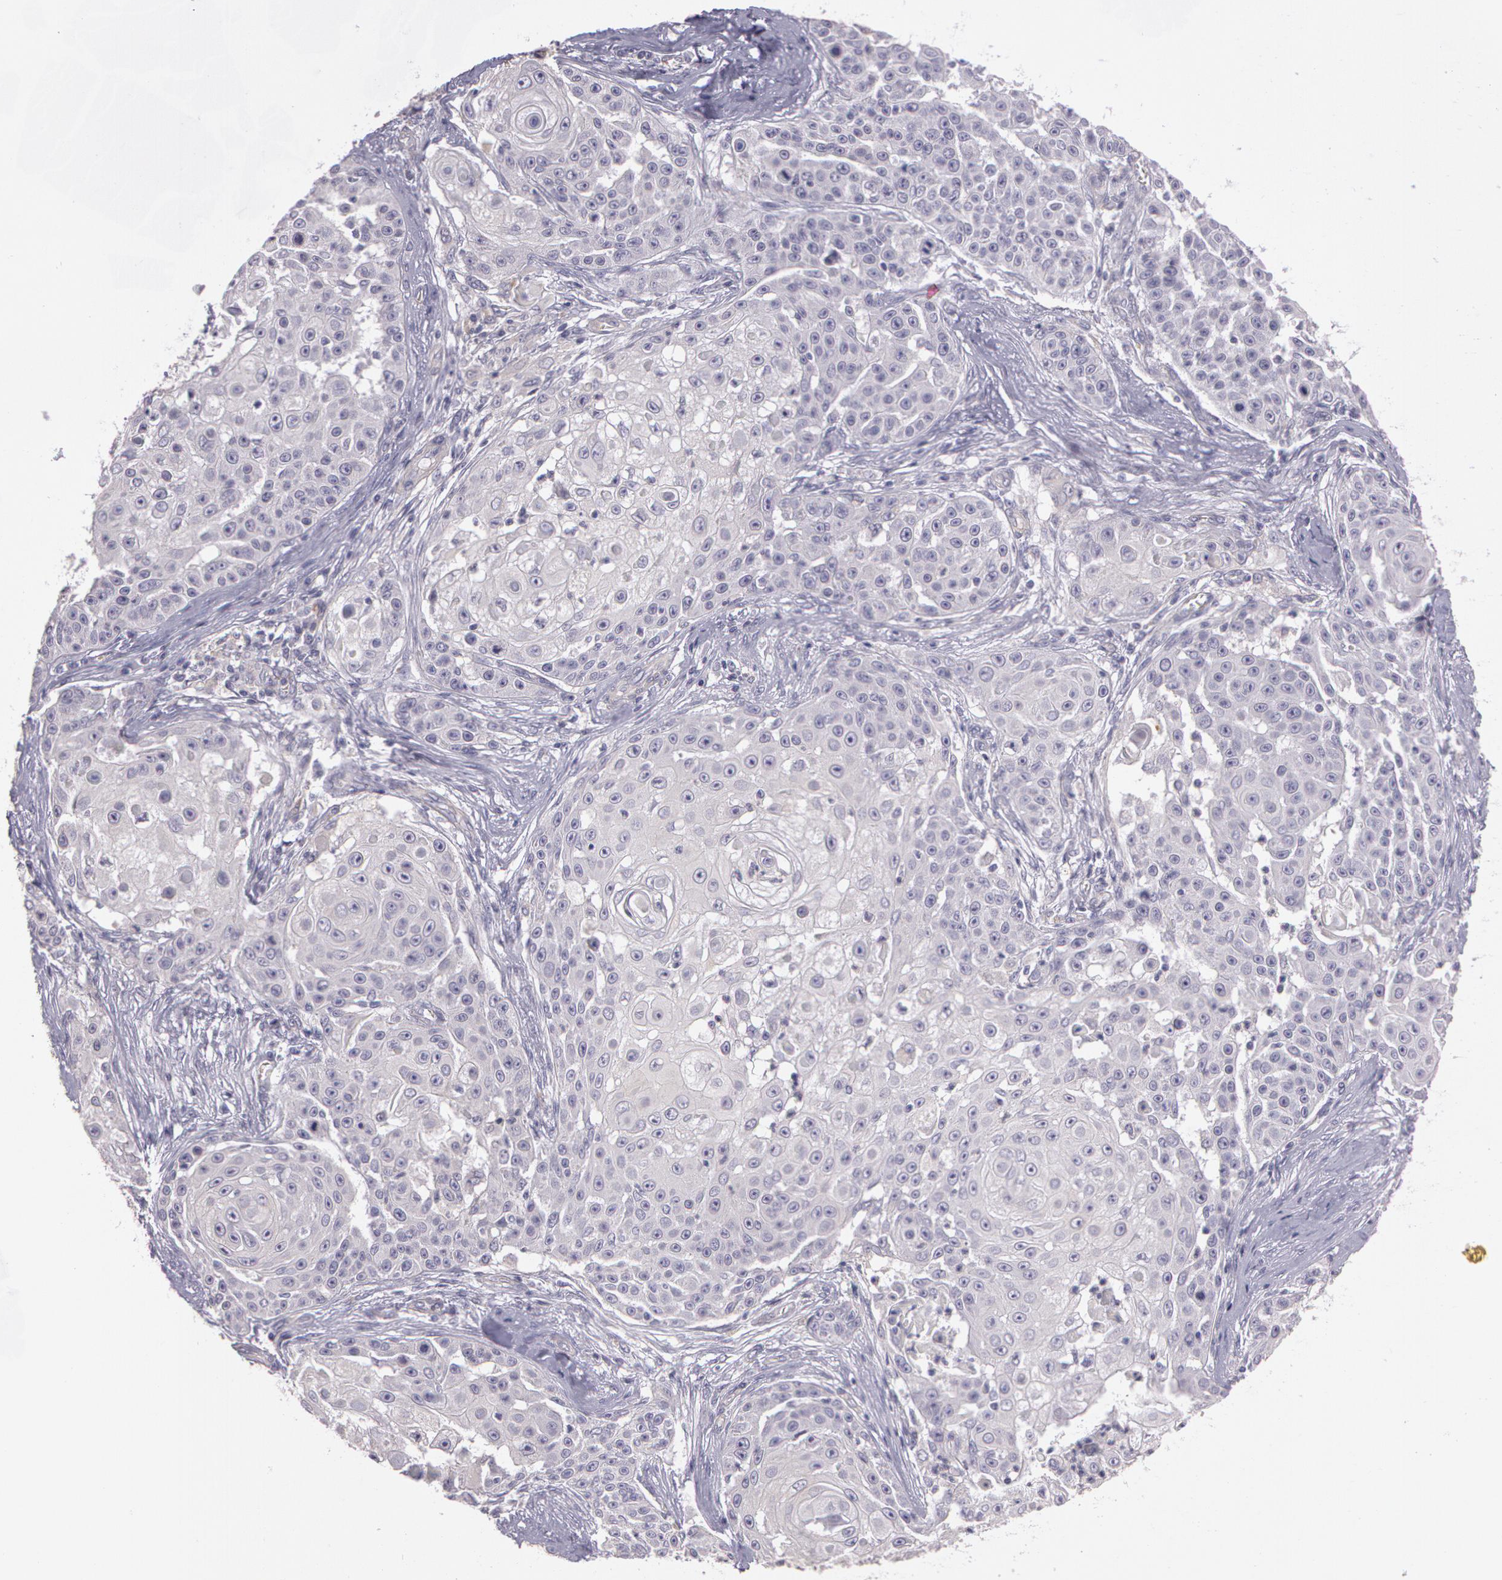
{"staining": {"intensity": "negative", "quantity": "none", "location": "none"}, "tissue": "skin cancer", "cell_type": "Tumor cells", "image_type": "cancer", "snomed": [{"axis": "morphology", "description": "Squamous cell carcinoma, NOS"}, {"axis": "topography", "description": "Skin"}], "caption": "DAB immunohistochemical staining of skin cancer shows no significant positivity in tumor cells.", "gene": "G2E3", "patient": {"sex": "female", "age": 57}}